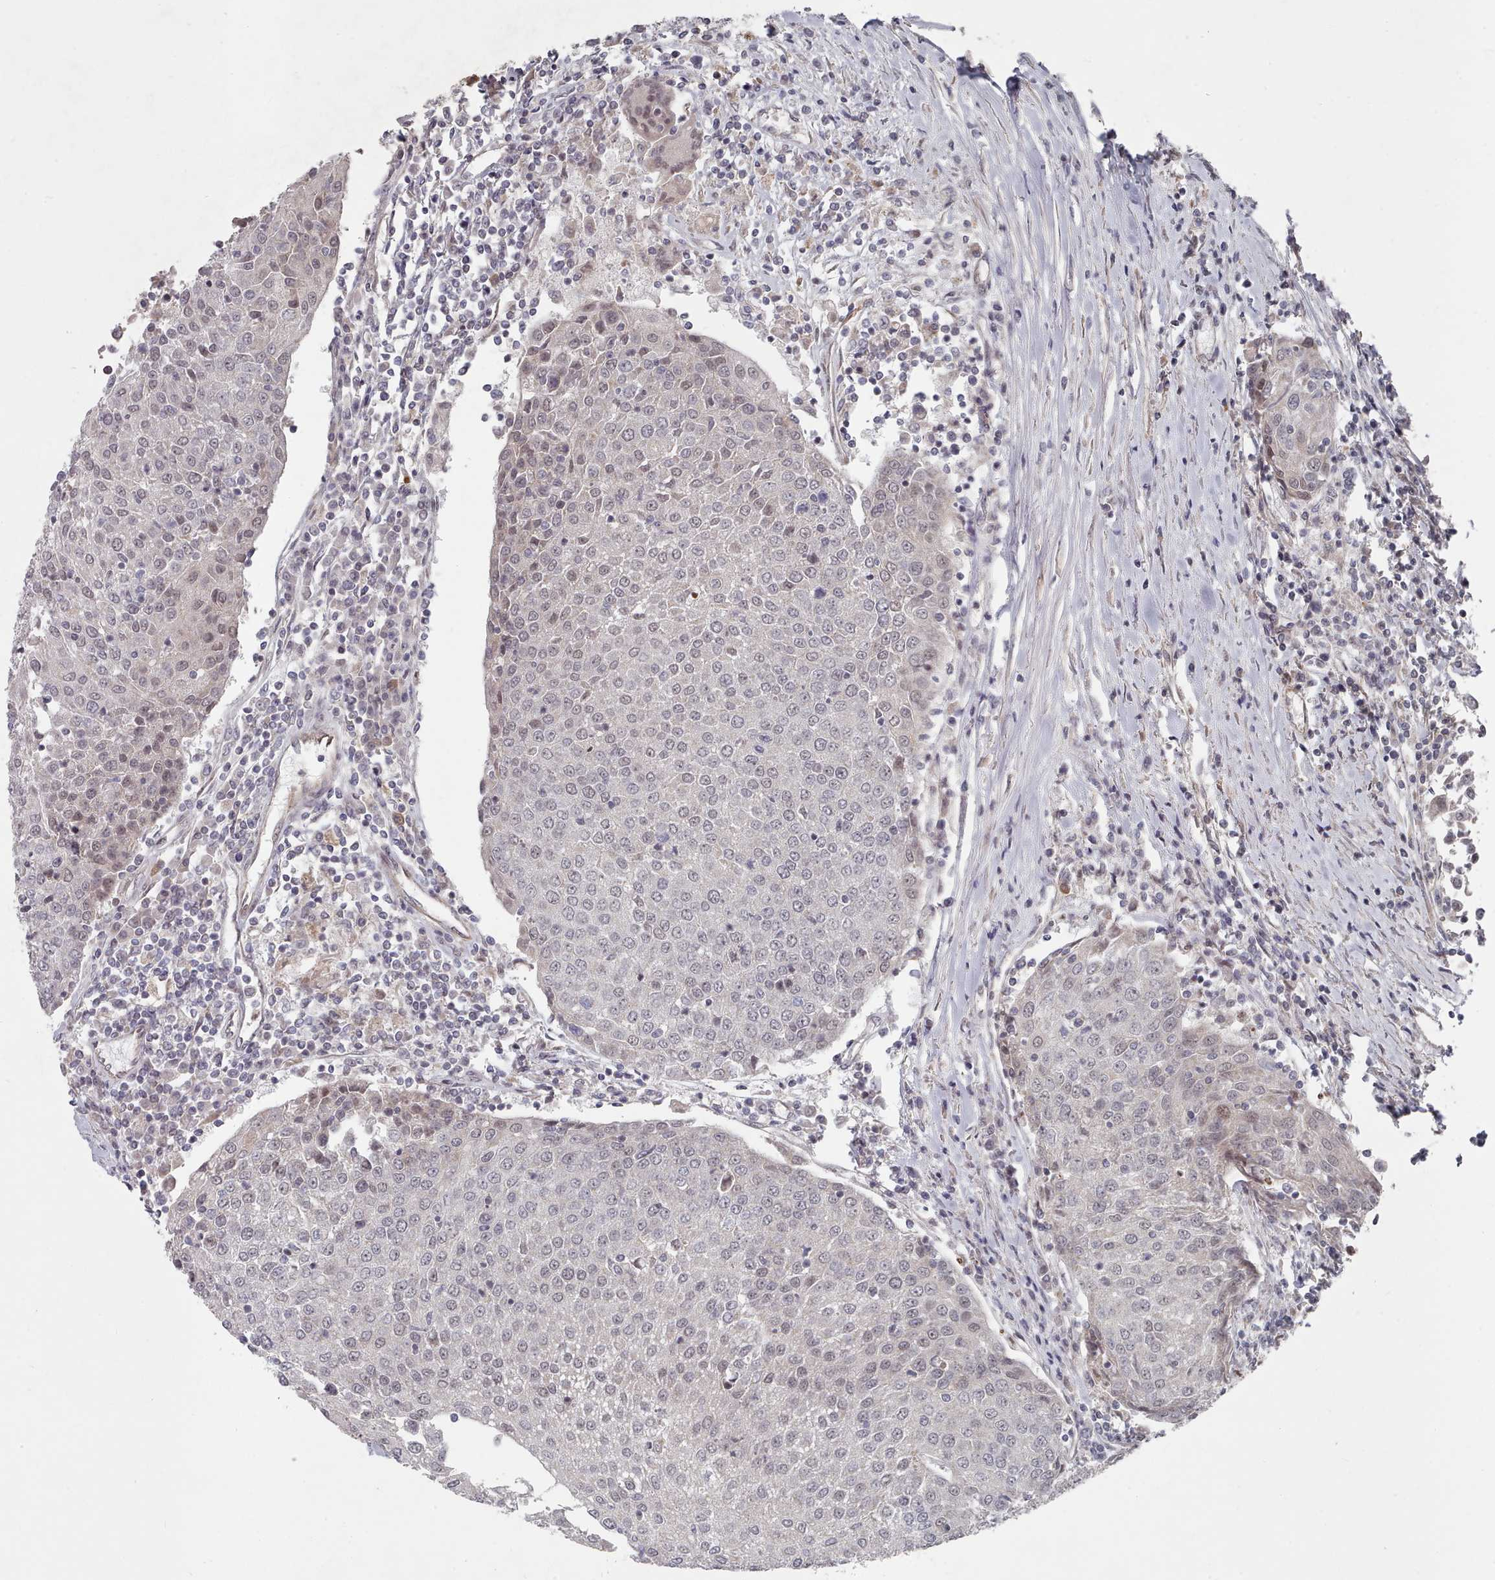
{"staining": {"intensity": "negative", "quantity": "none", "location": "none"}, "tissue": "urothelial cancer", "cell_type": "Tumor cells", "image_type": "cancer", "snomed": [{"axis": "morphology", "description": "Urothelial carcinoma, High grade"}, {"axis": "topography", "description": "Urinary bladder"}], "caption": "Image shows no protein staining in tumor cells of urothelial cancer tissue.", "gene": "CPSF4", "patient": {"sex": "female", "age": 85}}